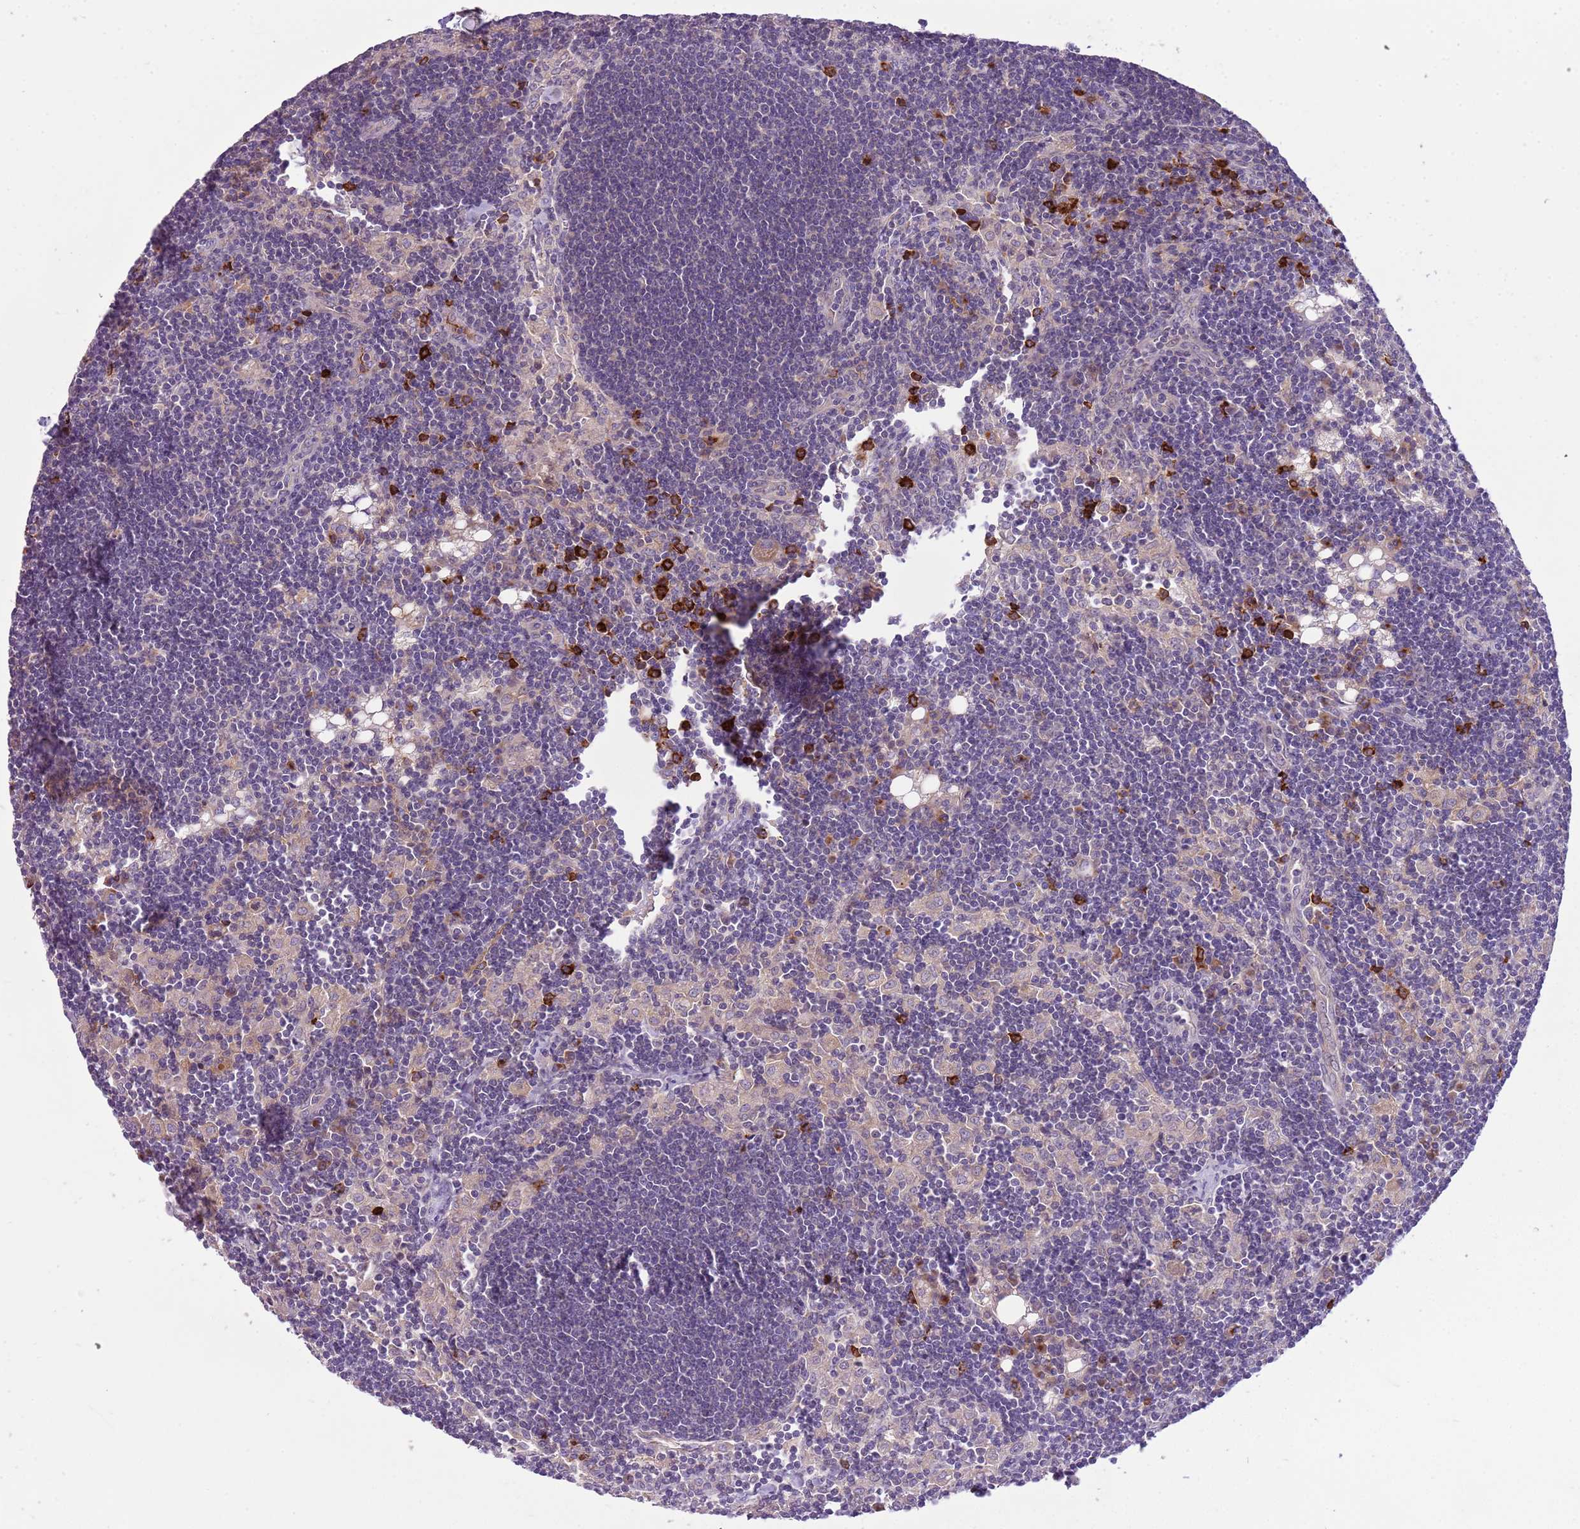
{"staining": {"intensity": "weak", "quantity": "<25%", "location": "cytoplasmic/membranous"}, "tissue": "lymph node", "cell_type": "Germinal center cells", "image_type": "normal", "snomed": [{"axis": "morphology", "description": "Normal tissue, NOS"}, {"axis": "topography", "description": "Lymph node"}], "caption": "The IHC histopathology image has no significant positivity in germinal center cells of lymph node.", "gene": "SCAMP5", "patient": {"sex": "male", "age": 24}}